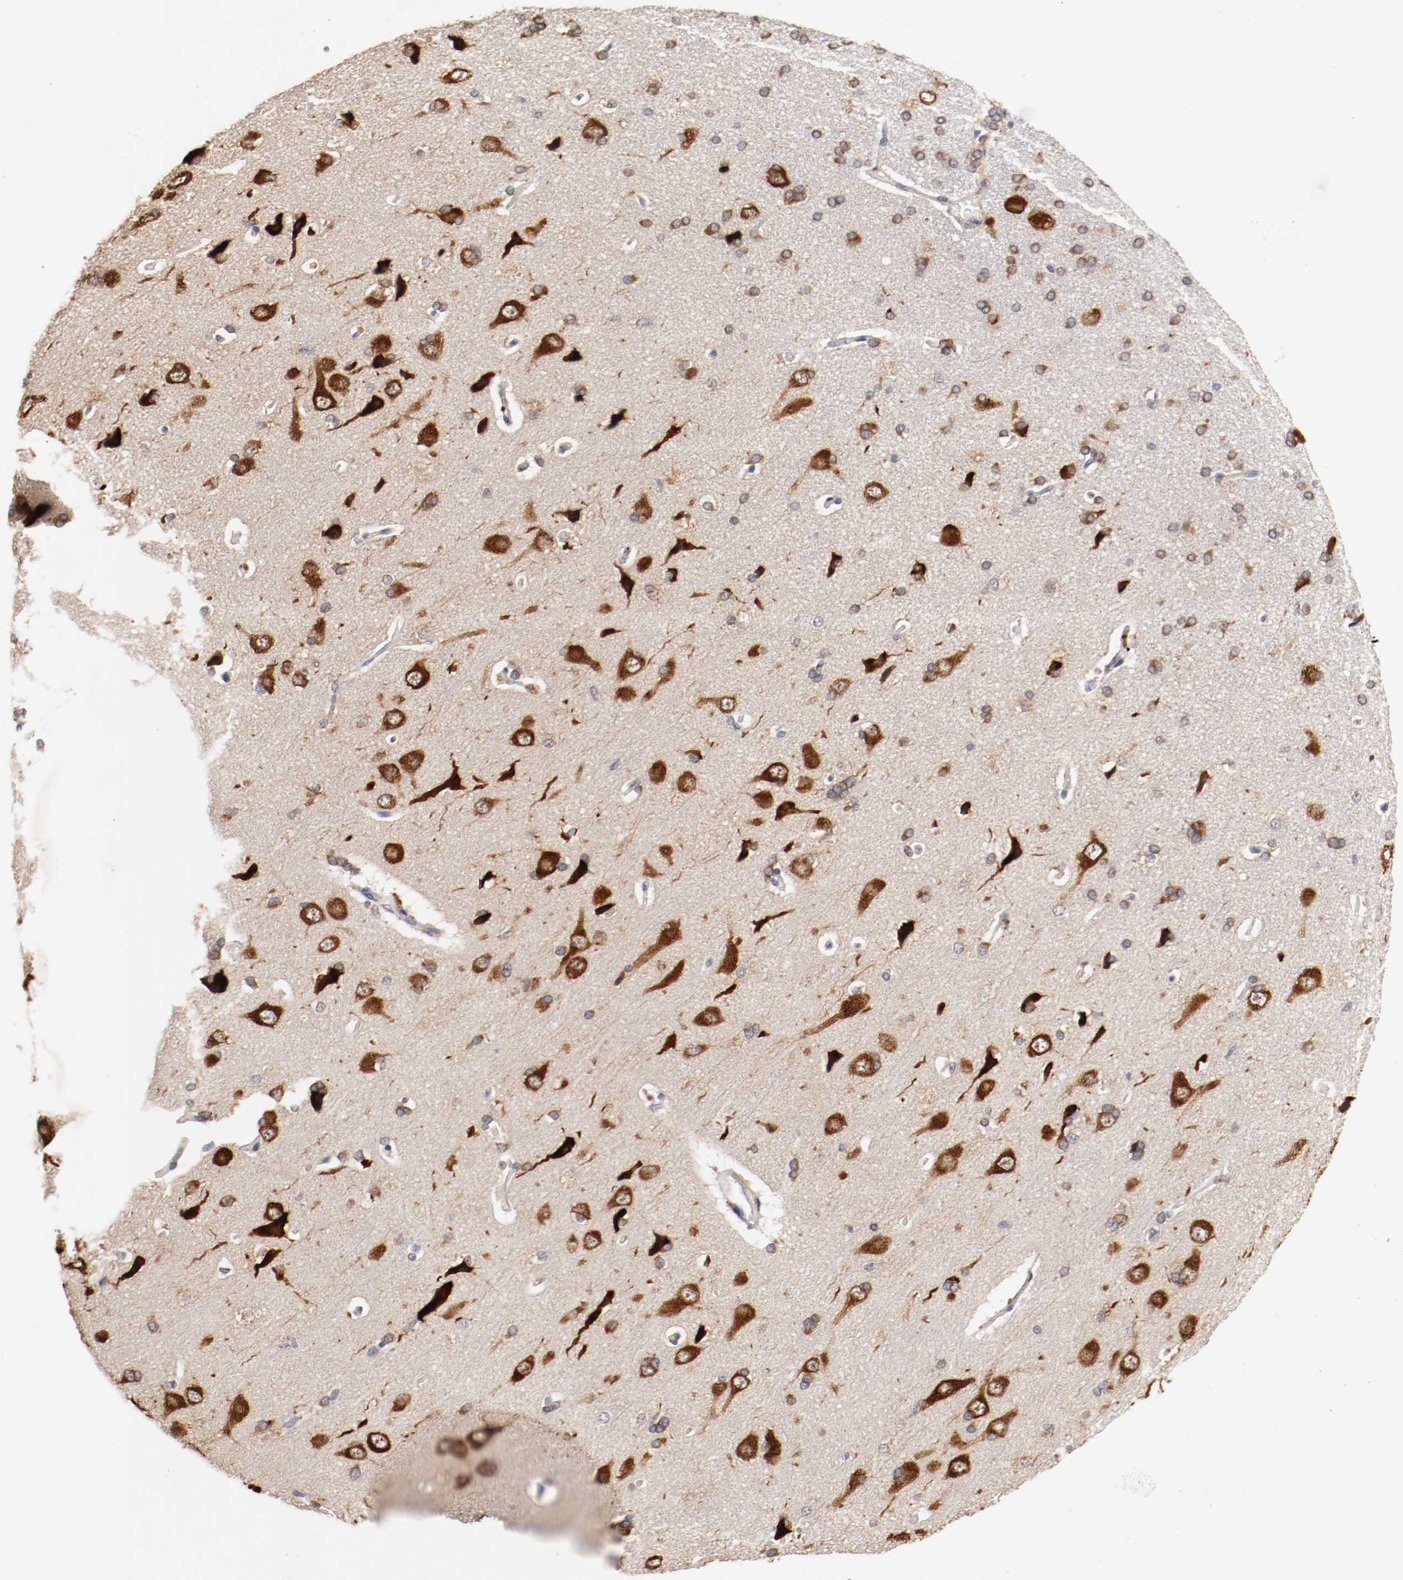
{"staining": {"intensity": "weak", "quantity": ">75%", "location": "cytoplasmic/membranous"}, "tissue": "cerebral cortex", "cell_type": "Endothelial cells", "image_type": "normal", "snomed": [{"axis": "morphology", "description": "Normal tissue, NOS"}, {"axis": "topography", "description": "Cerebral cortex"}], "caption": "IHC photomicrograph of benign cerebral cortex: human cerebral cortex stained using immunohistochemistry (IHC) displays low levels of weak protein expression localized specifically in the cytoplasmic/membranous of endothelial cells, appearing as a cytoplasmic/membranous brown color.", "gene": "FKBP3", "patient": {"sex": "male", "age": 62}}